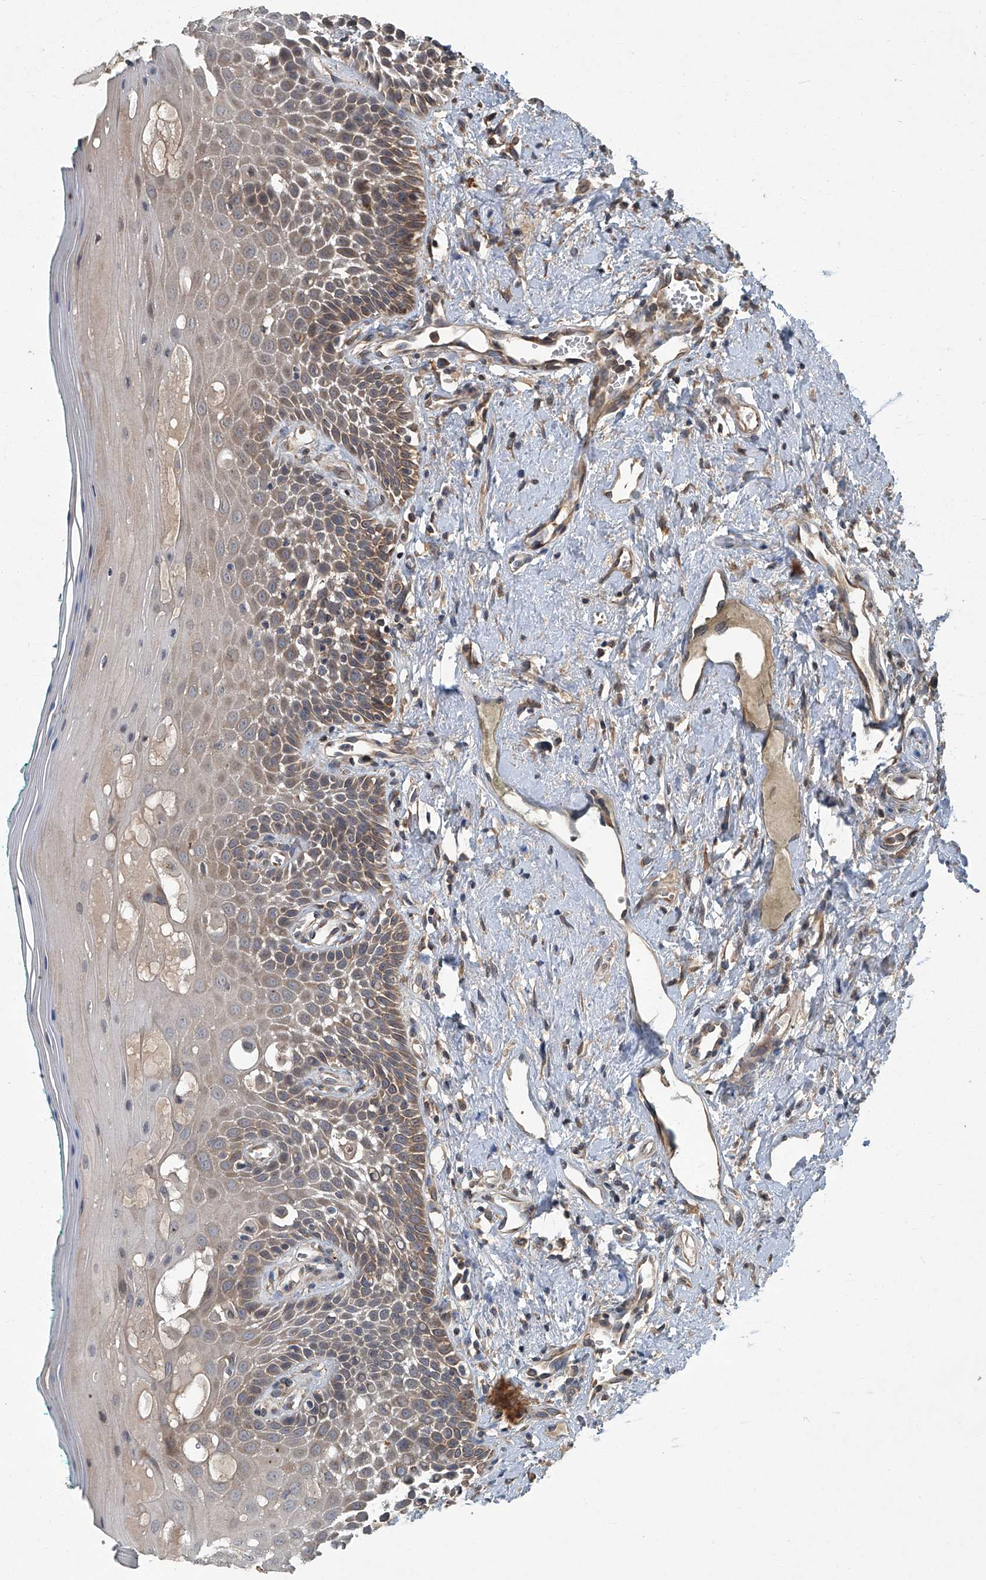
{"staining": {"intensity": "moderate", "quantity": ">75%", "location": "cytoplasmic/membranous"}, "tissue": "oral mucosa", "cell_type": "Squamous epithelial cells", "image_type": "normal", "snomed": [{"axis": "morphology", "description": "Normal tissue, NOS"}, {"axis": "topography", "description": "Oral tissue"}], "caption": "Oral mucosa stained with DAB (3,3'-diaminobenzidine) IHC reveals medium levels of moderate cytoplasmic/membranous positivity in approximately >75% of squamous epithelial cells.", "gene": "ANKRD34A", "patient": {"sex": "female", "age": 70}}